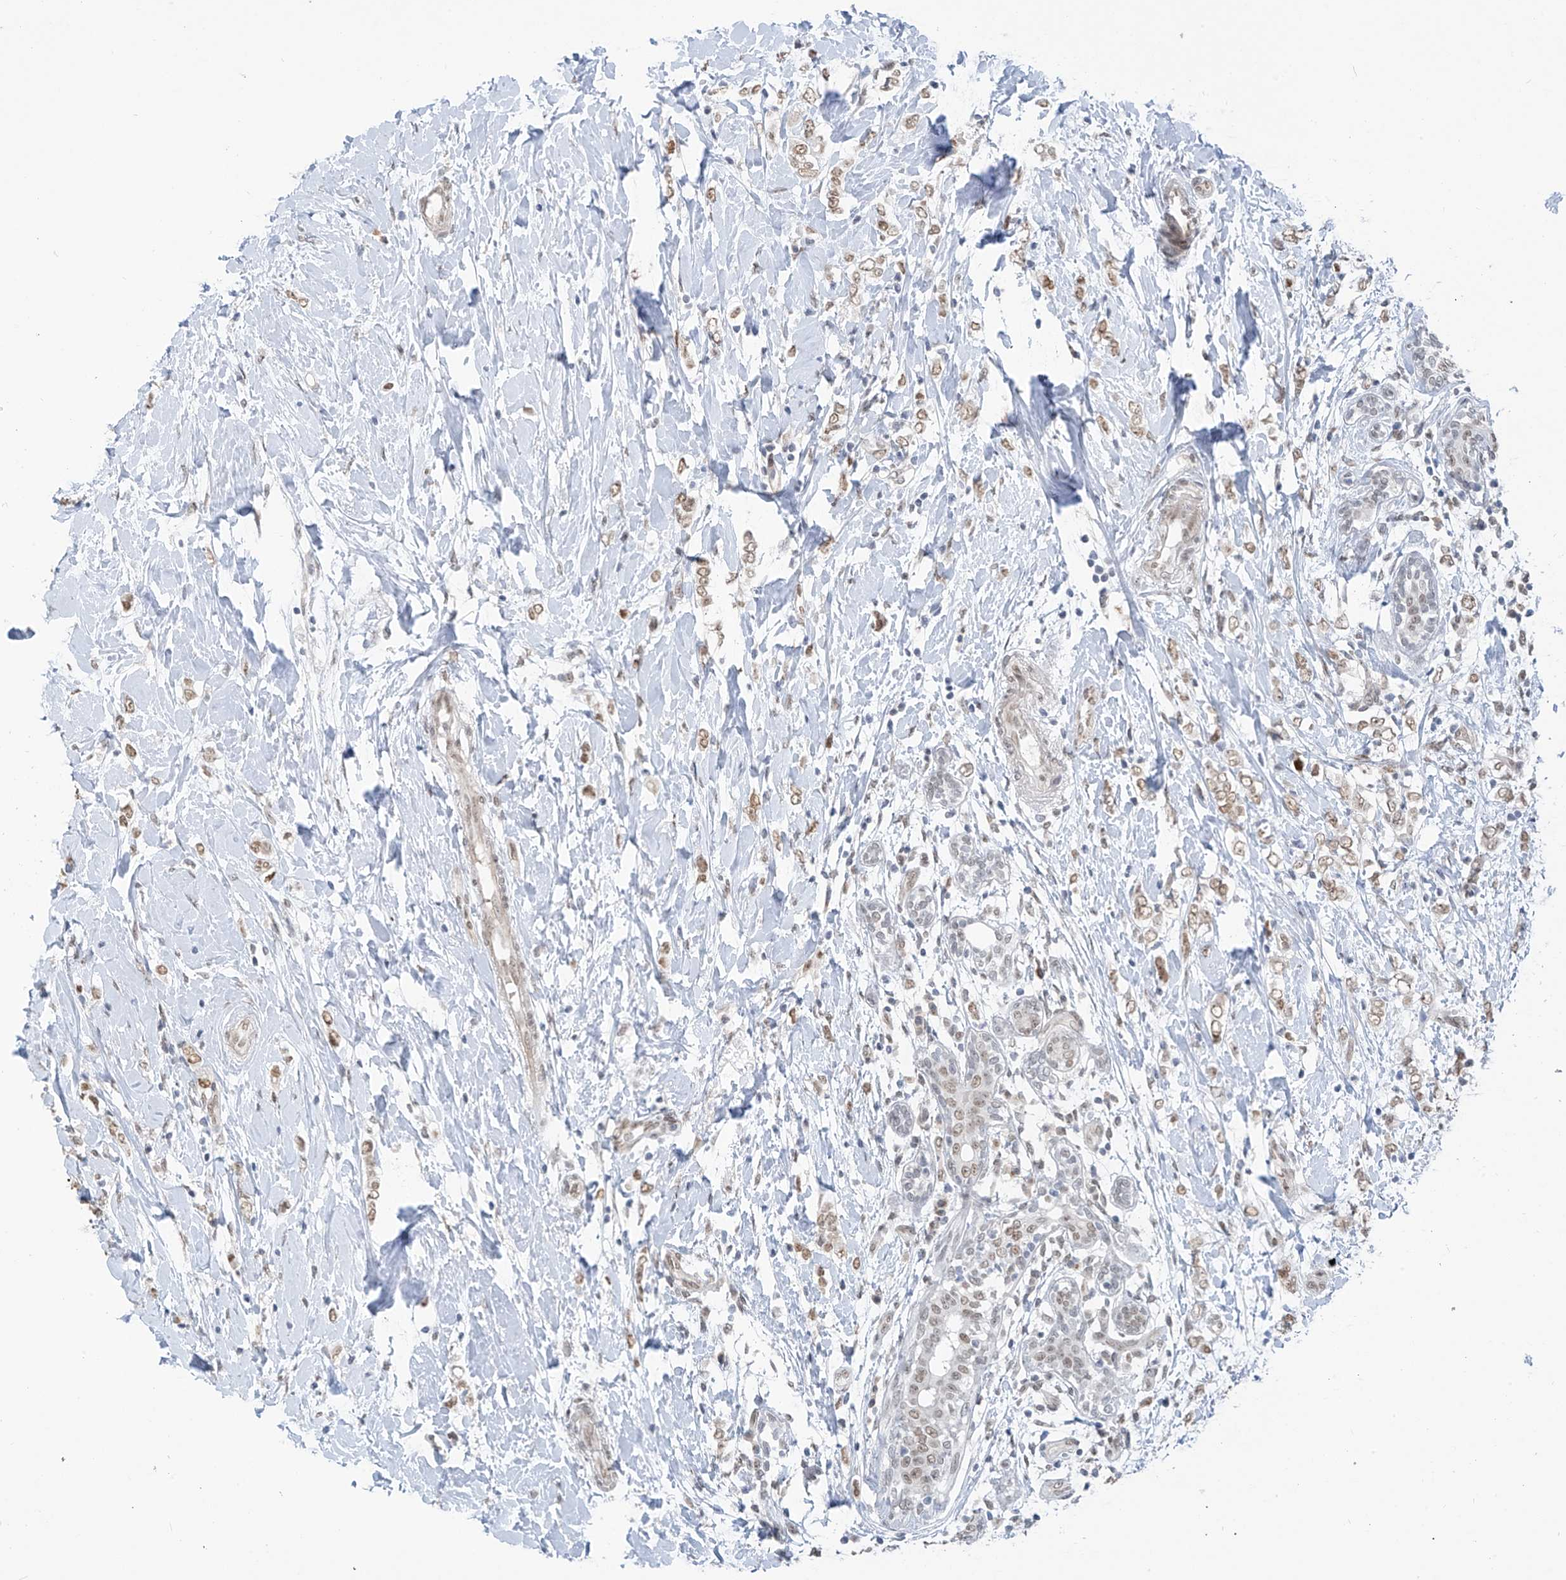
{"staining": {"intensity": "weak", "quantity": ">75%", "location": "nuclear"}, "tissue": "breast cancer", "cell_type": "Tumor cells", "image_type": "cancer", "snomed": [{"axis": "morphology", "description": "Normal tissue, NOS"}, {"axis": "morphology", "description": "Lobular carcinoma"}, {"axis": "topography", "description": "Breast"}], "caption": "Protein staining reveals weak nuclear staining in approximately >75% of tumor cells in breast cancer (lobular carcinoma). (IHC, brightfield microscopy, high magnification).", "gene": "MCM9", "patient": {"sex": "female", "age": 47}}